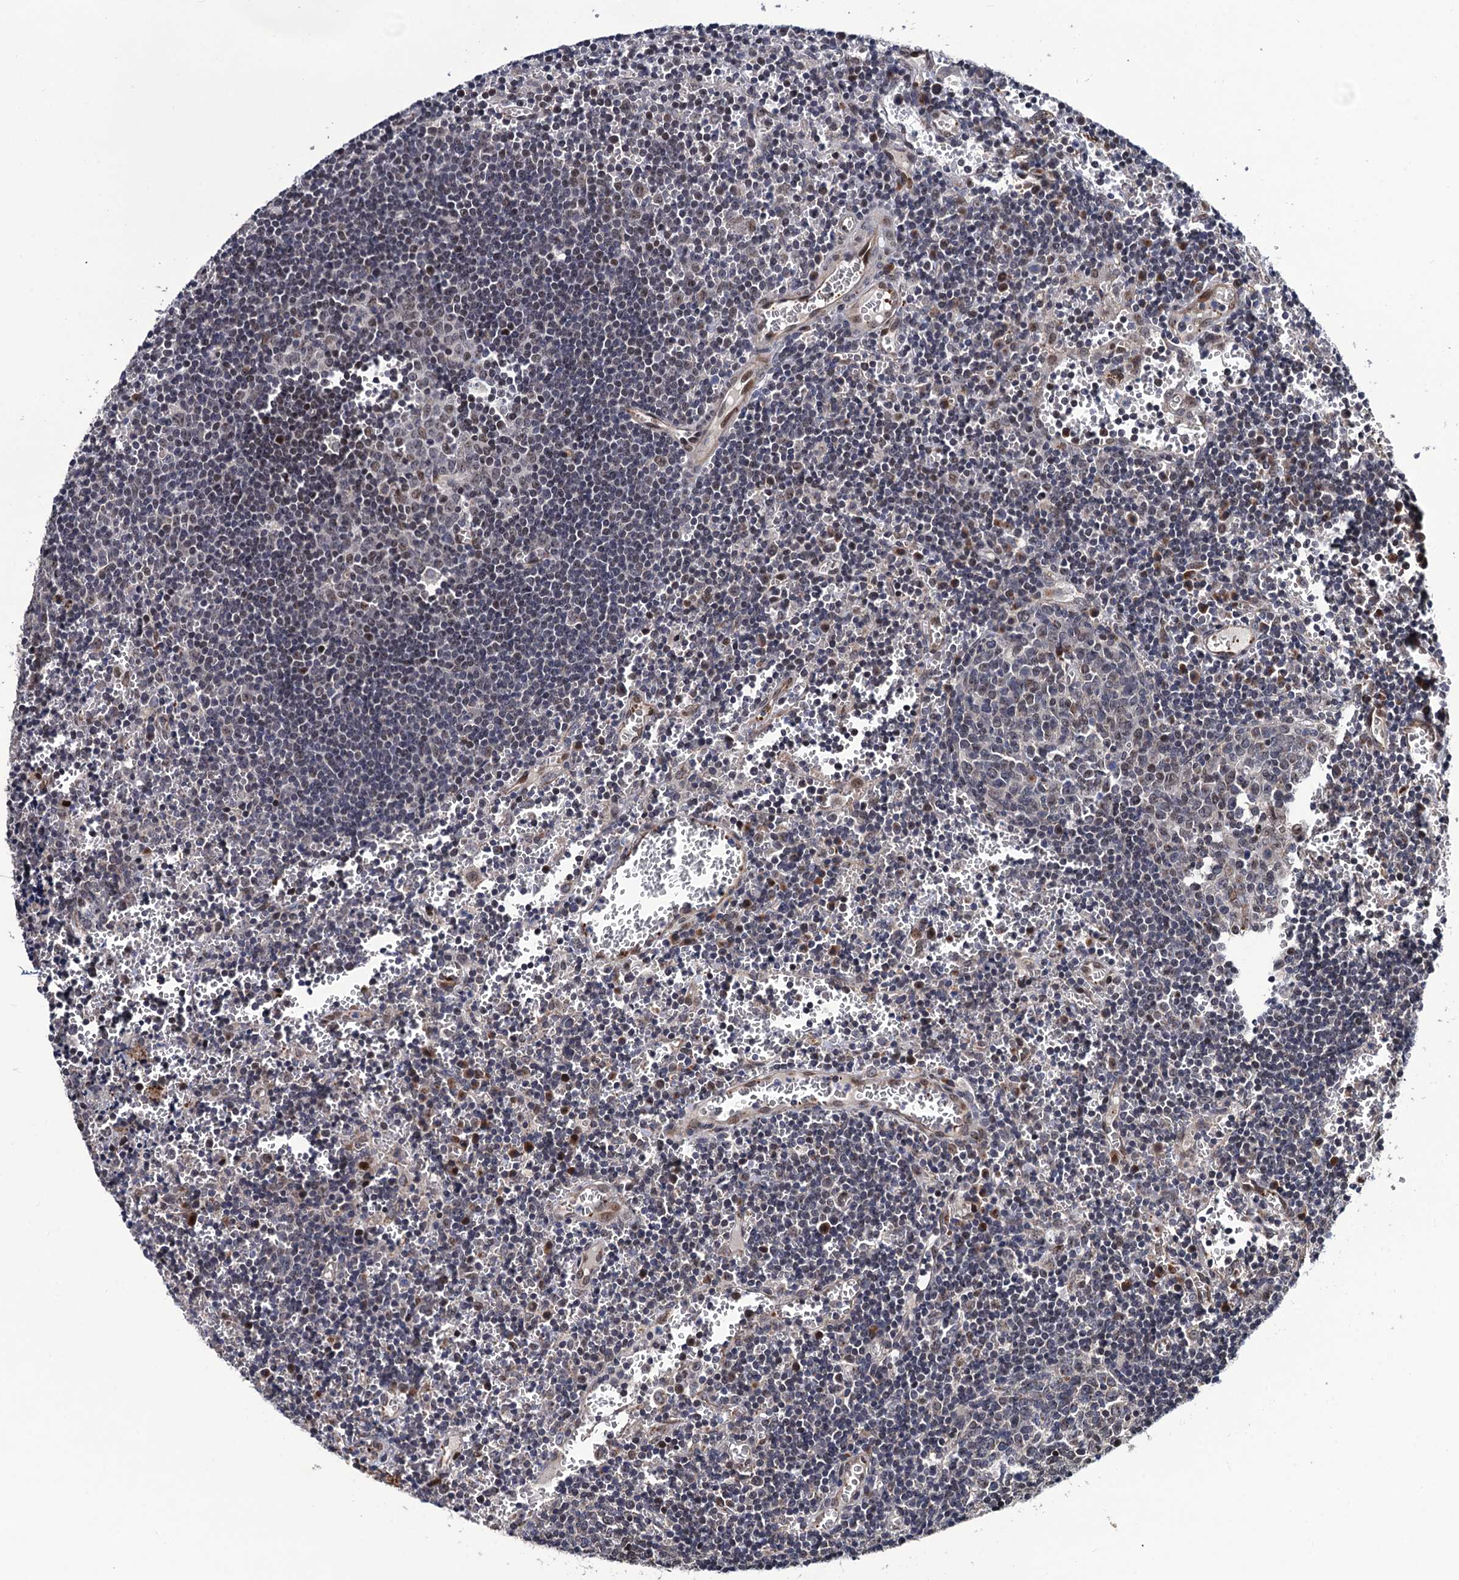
{"staining": {"intensity": "moderate", "quantity": "<25%", "location": "nuclear"}, "tissue": "lymph node", "cell_type": "Germinal center cells", "image_type": "normal", "snomed": [{"axis": "morphology", "description": "Normal tissue, NOS"}, {"axis": "topography", "description": "Lymph node"}], "caption": "There is low levels of moderate nuclear expression in germinal center cells of normal lymph node, as demonstrated by immunohistochemical staining (brown color).", "gene": "LRRC63", "patient": {"sex": "female", "age": 73}}